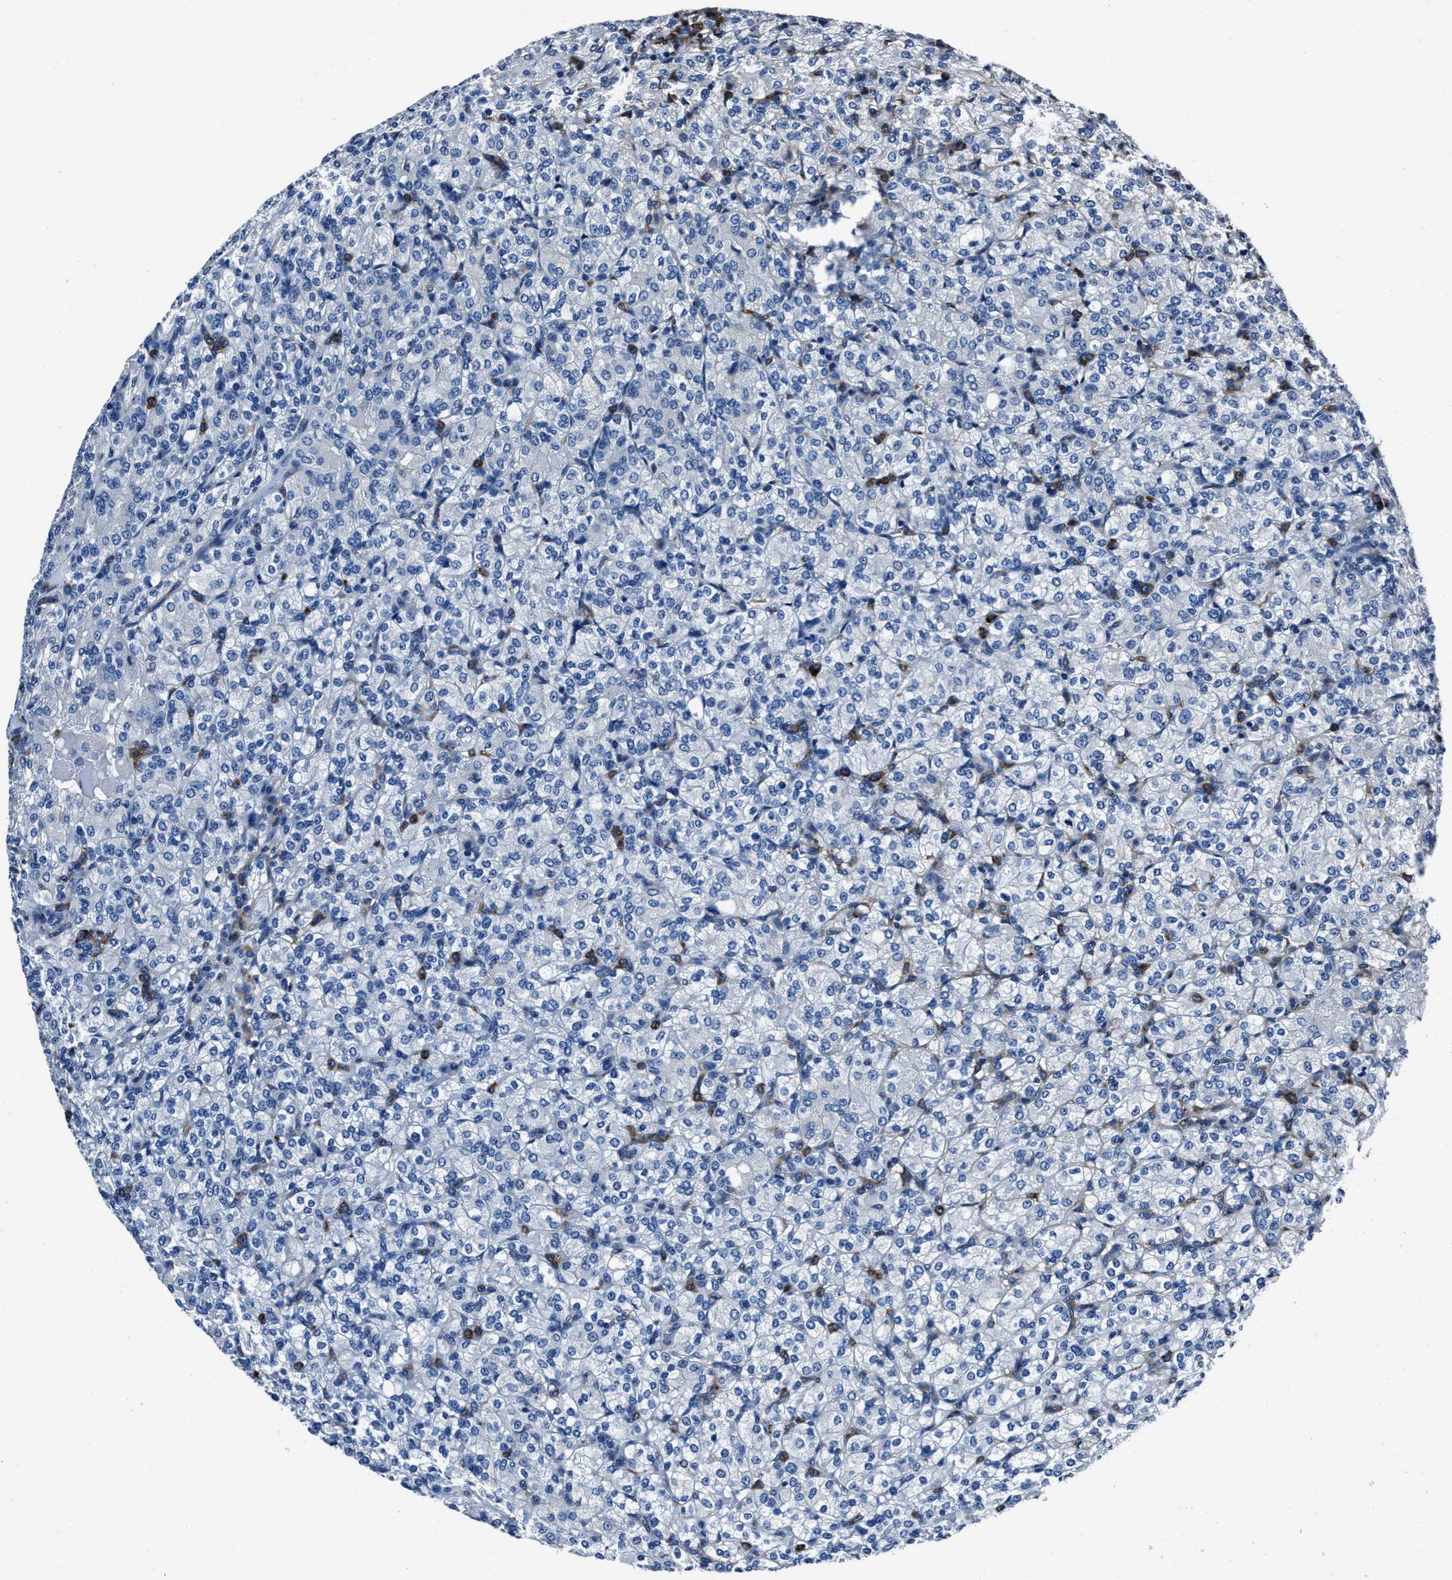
{"staining": {"intensity": "negative", "quantity": "none", "location": "none"}, "tissue": "renal cancer", "cell_type": "Tumor cells", "image_type": "cancer", "snomed": [{"axis": "morphology", "description": "Adenocarcinoma, NOS"}, {"axis": "topography", "description": "Kidney"}], "caption": "Photomicrograph shows no protein expression in tumor cells of adenocarcinoma (renal) tissue.", "gene": "FGL2", "patient": {"sex": "male", "age": 77}}